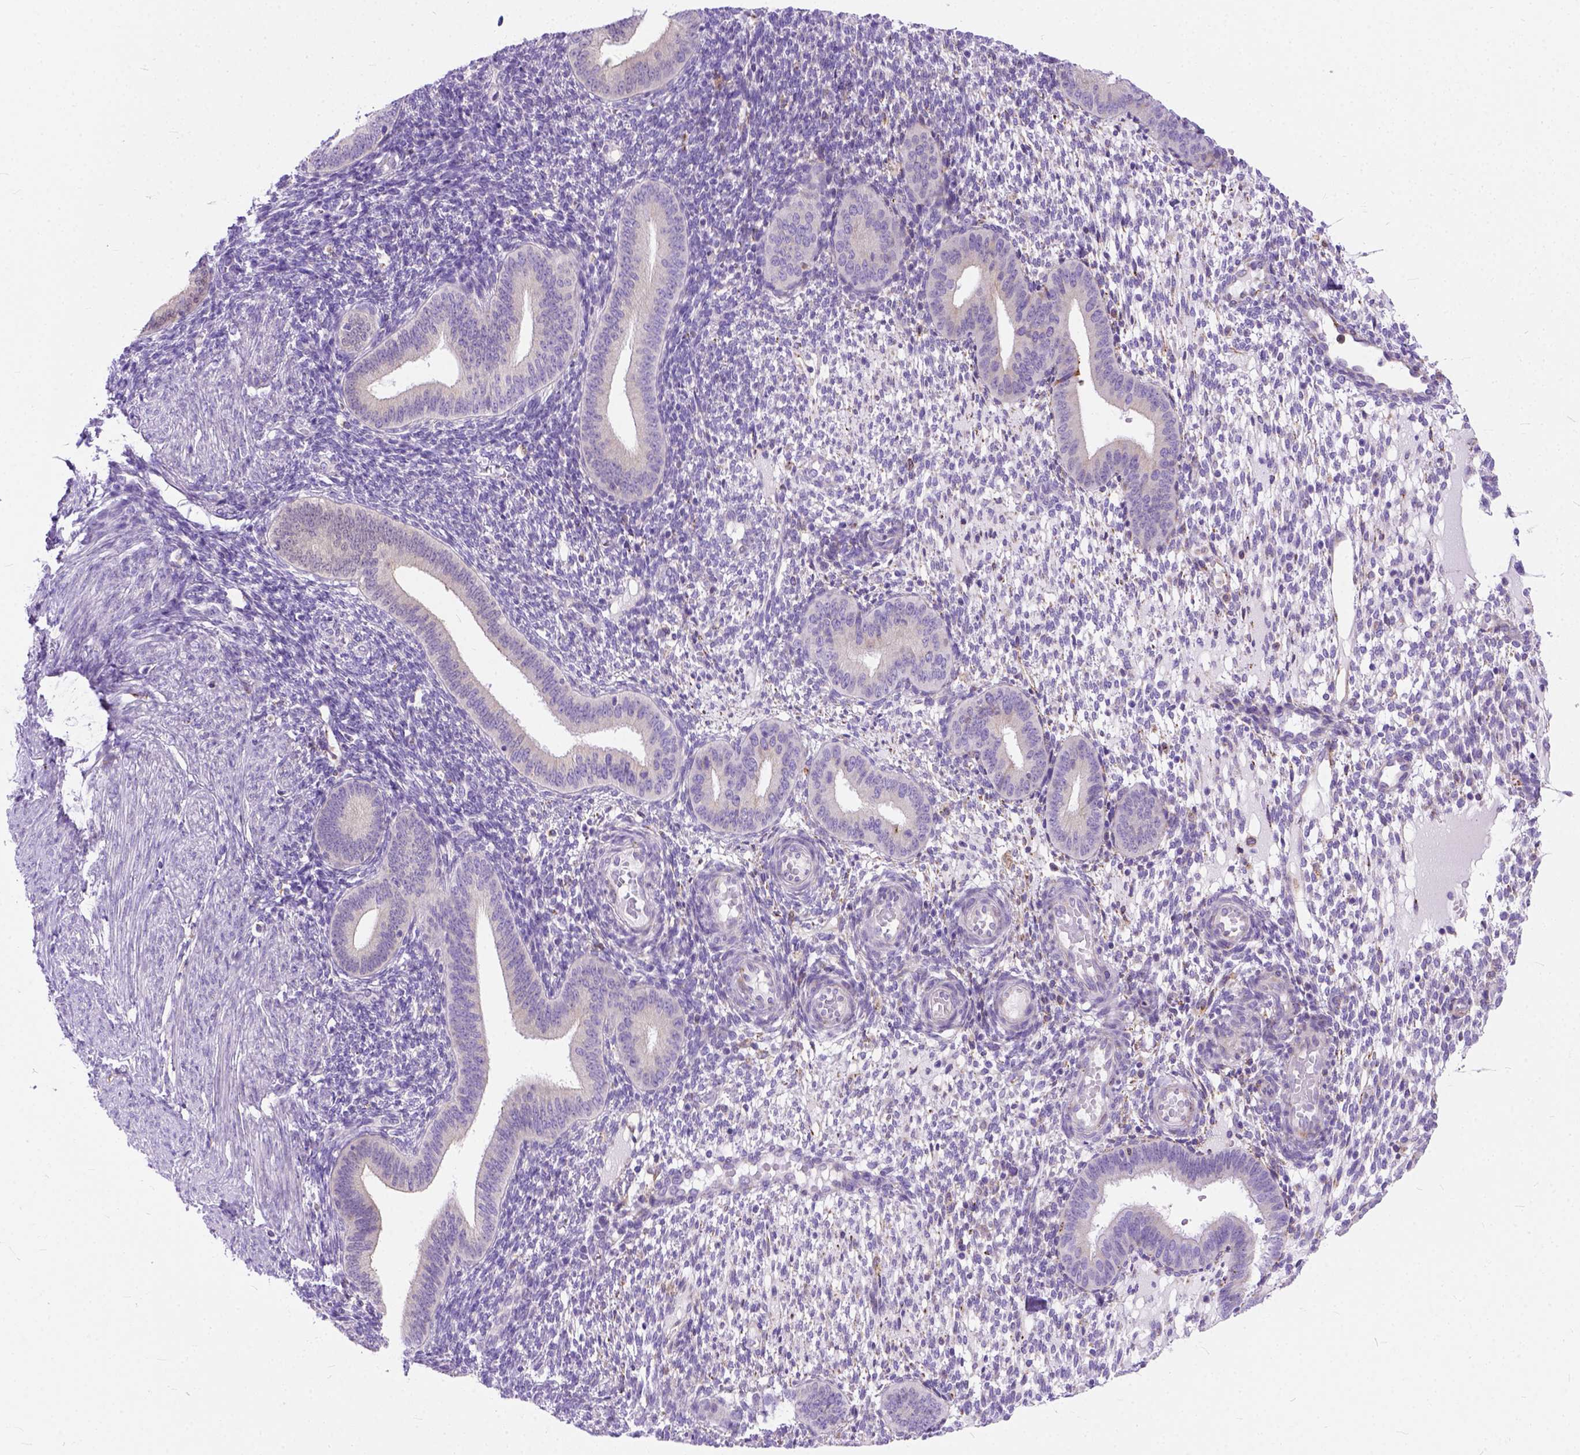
{"staining": {"intensity": "negative", "quantity": "none", "location": "none"}, "tissue": "endometrium", "cell_type": "Cells in endometrial stroma", "image_type": "normal", "snomed": [{"axis": "morphology", "description": "Normal tissue, NOS"}, {"axis": "topography", "description": "Endometrium"}], "caption": "High power microscopy micrograph of an immunohistochemistry photomicrograph of unremarkable endometrium, revealing no significant staining in cells in endometrial stroma.", "gene": "PLK4", "patient": {"sex": "female", "age": 40}}